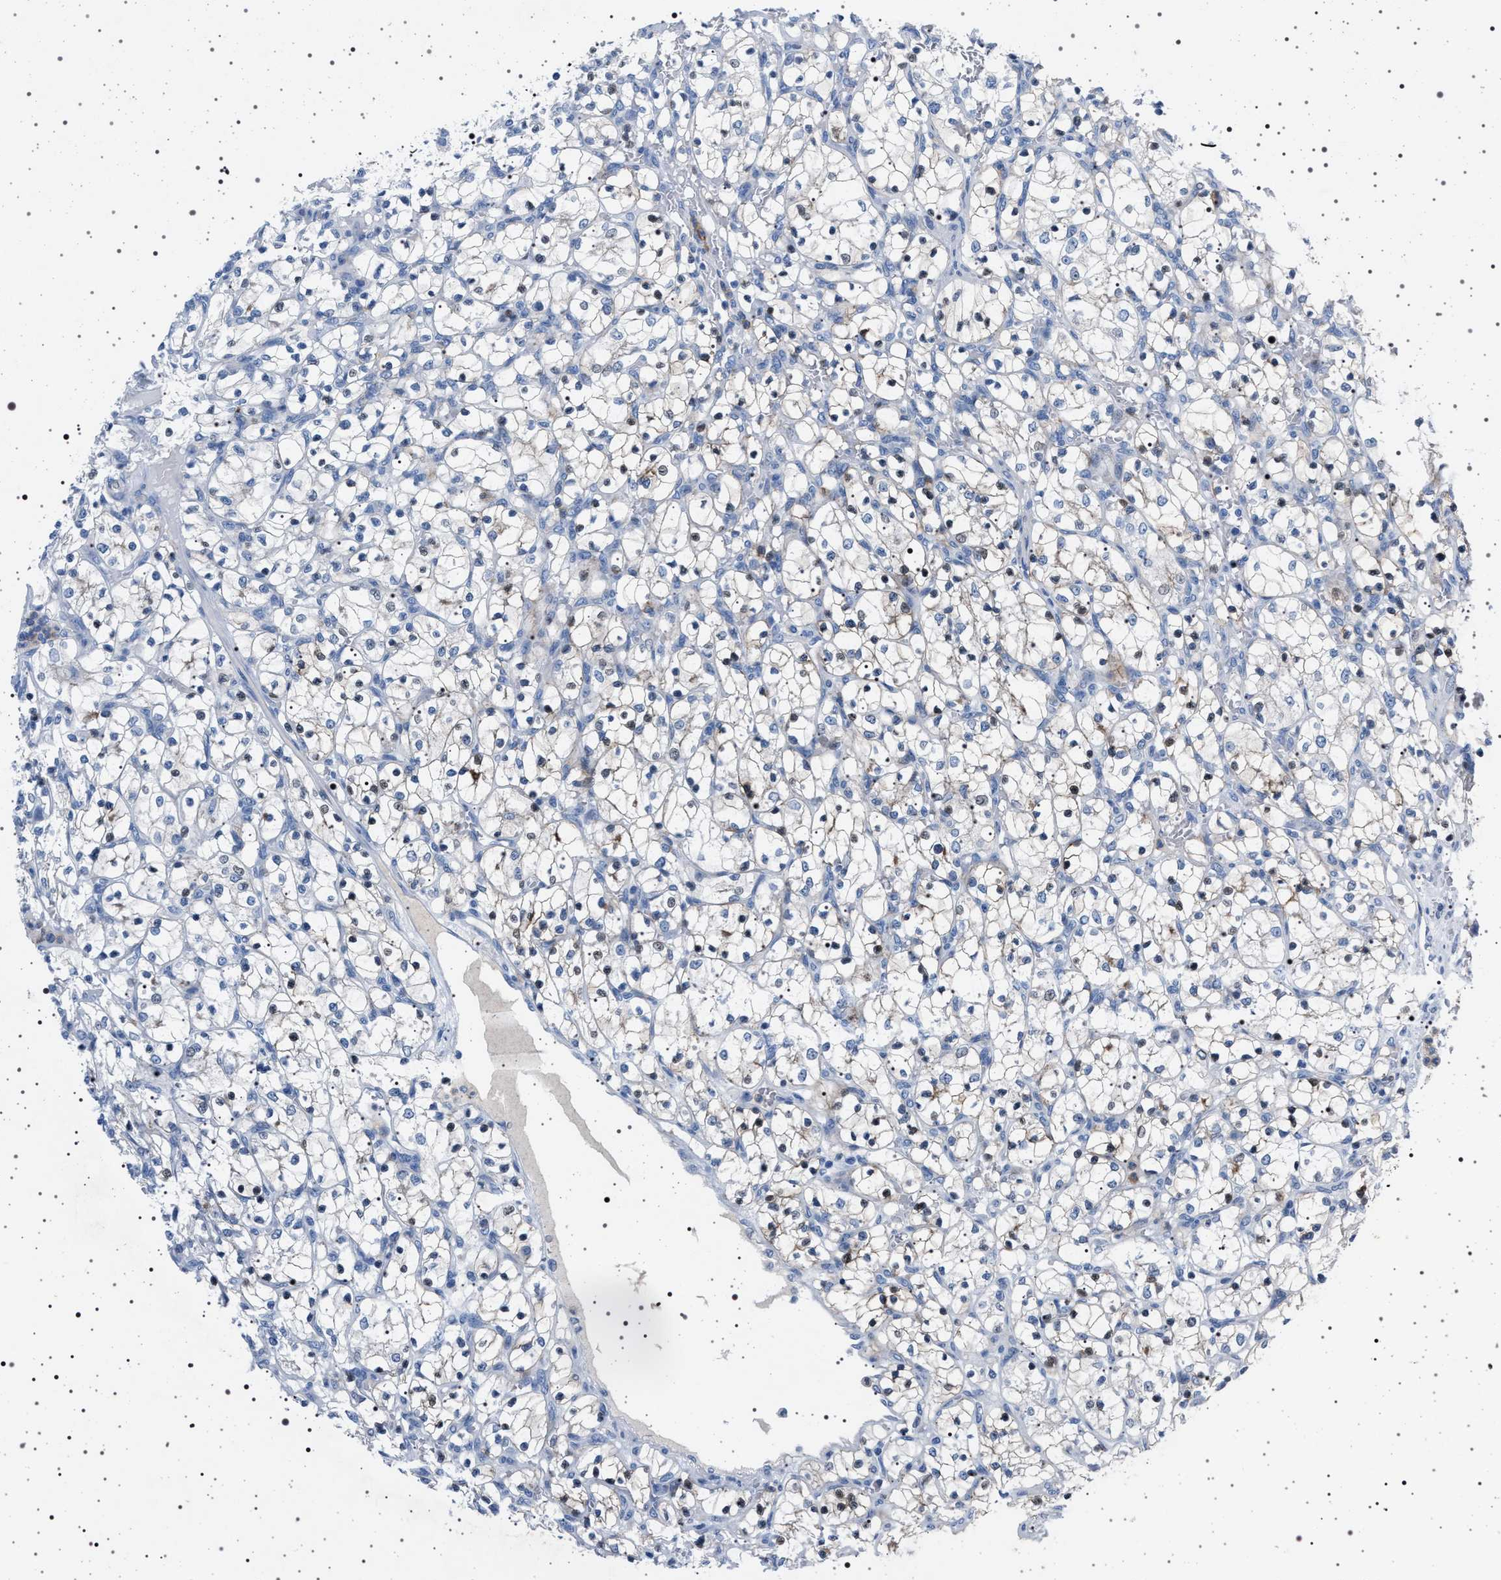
{"staining": {"intensity": "negative", "quantity": "none", "location": "none"}, "tissue": "renal cancer", "cell_type": "Tumor cells", "image_type": "cancer", "snomed": [{"axis": "morphology", "description": "Adenocarcinoma, NOS"}, {"axis": "topography", "description": "Kidney"}], "caption": "An IHC image of renal cancer (adenocarcinoma) is shown. There is no staining in tumor cells of renal cancer (adenocarcinoma).", "gene": "NAT9", "patient": {"sex": "female", "age": 69}}